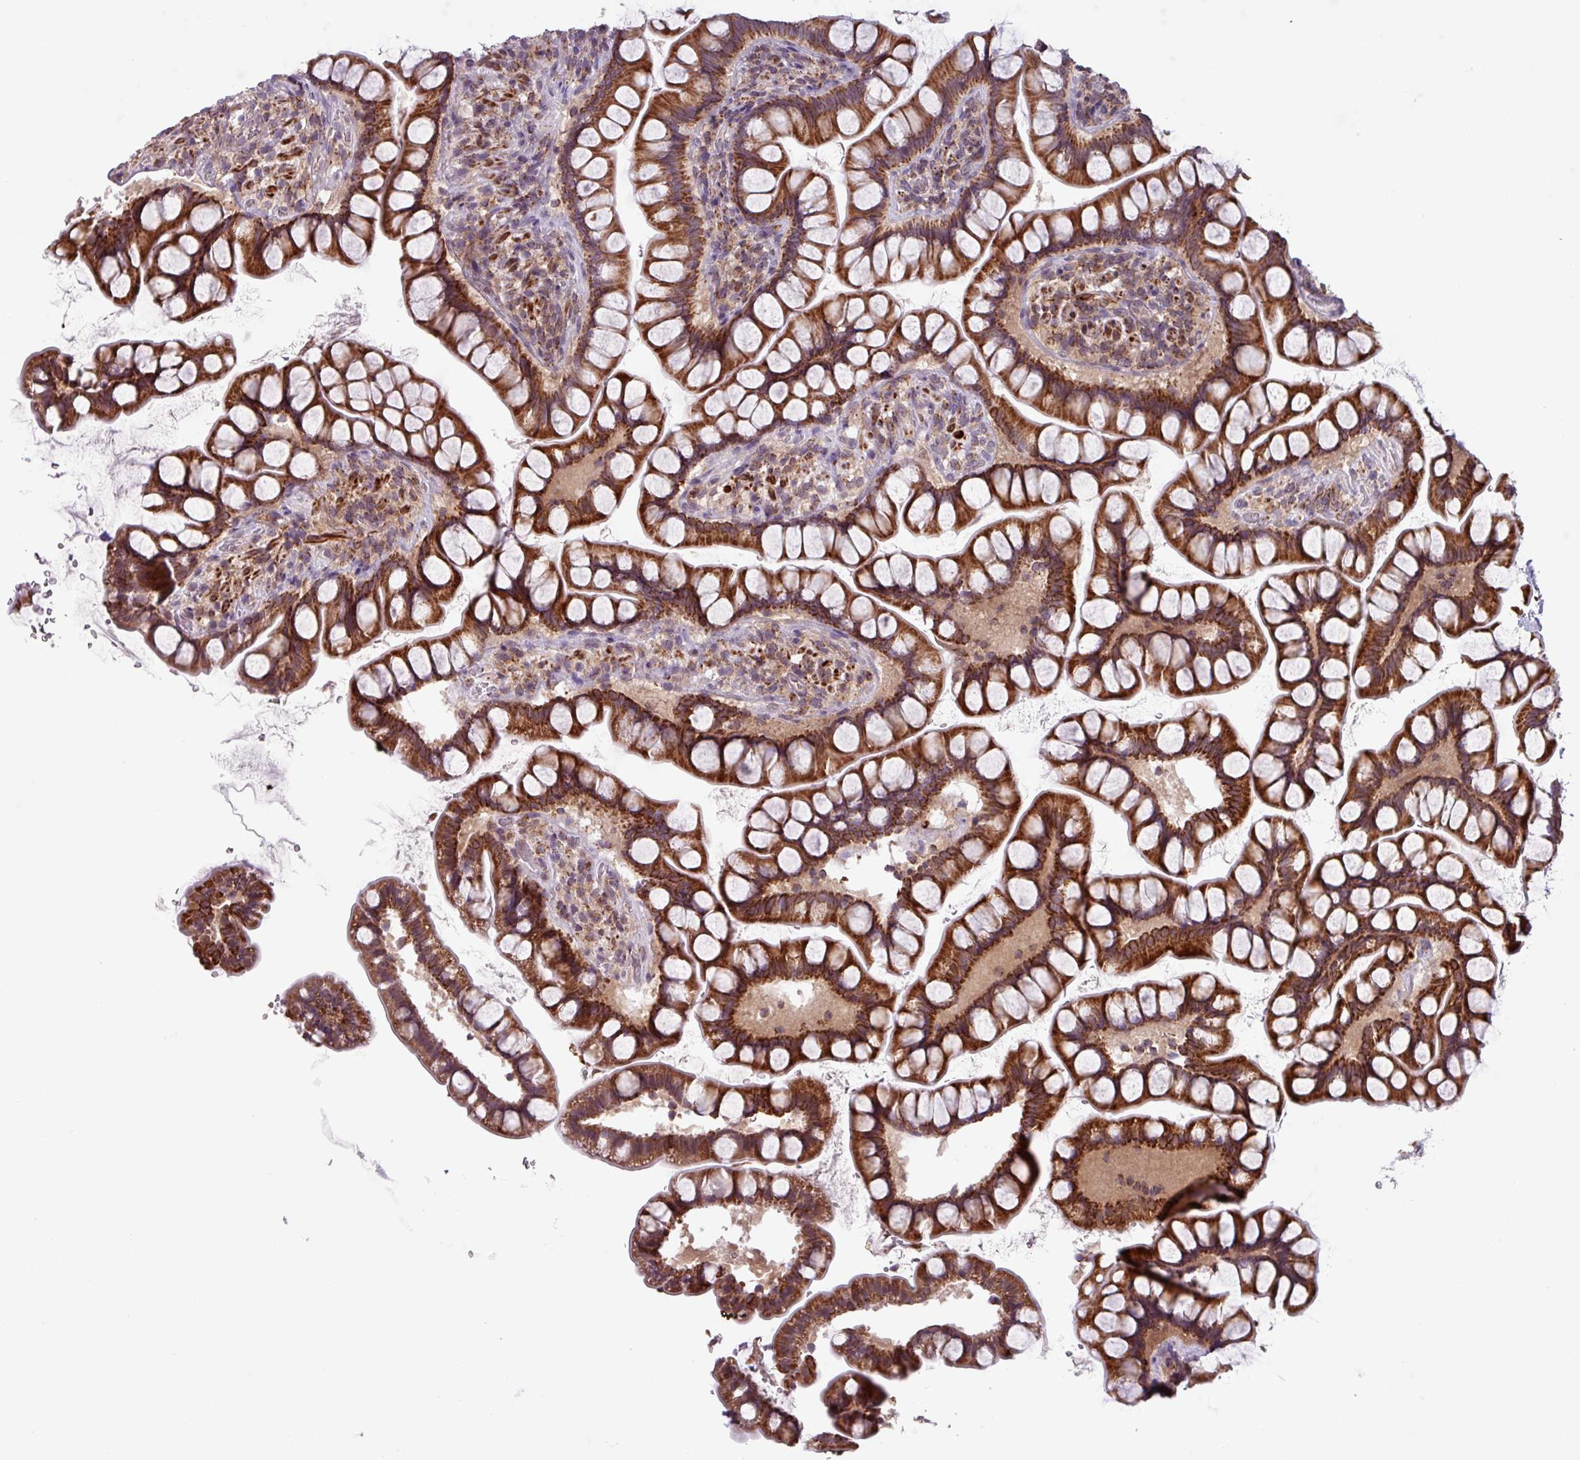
{"staining": {"intensity": "strong", "quantity": ">75%", "location": "cytoplasmic/membranous"}, "tissue": "small intestine", "cell_type": "Glandular cells", "image_type": "normal", "snomed": [{"axis": "morphology", "description": "Normal tissue, NOS"}, {"axis": "topography", "description": "Small intestine"}], "caption": "Immunohistochemical staining of normal small intestine exhibits >75% levels of strong cytoplasmic/membranous protein positivity in approximately >75% of glandular cells.", "gene": "AKIRIN1", "patient": {"sex": "male", "age": 70}}